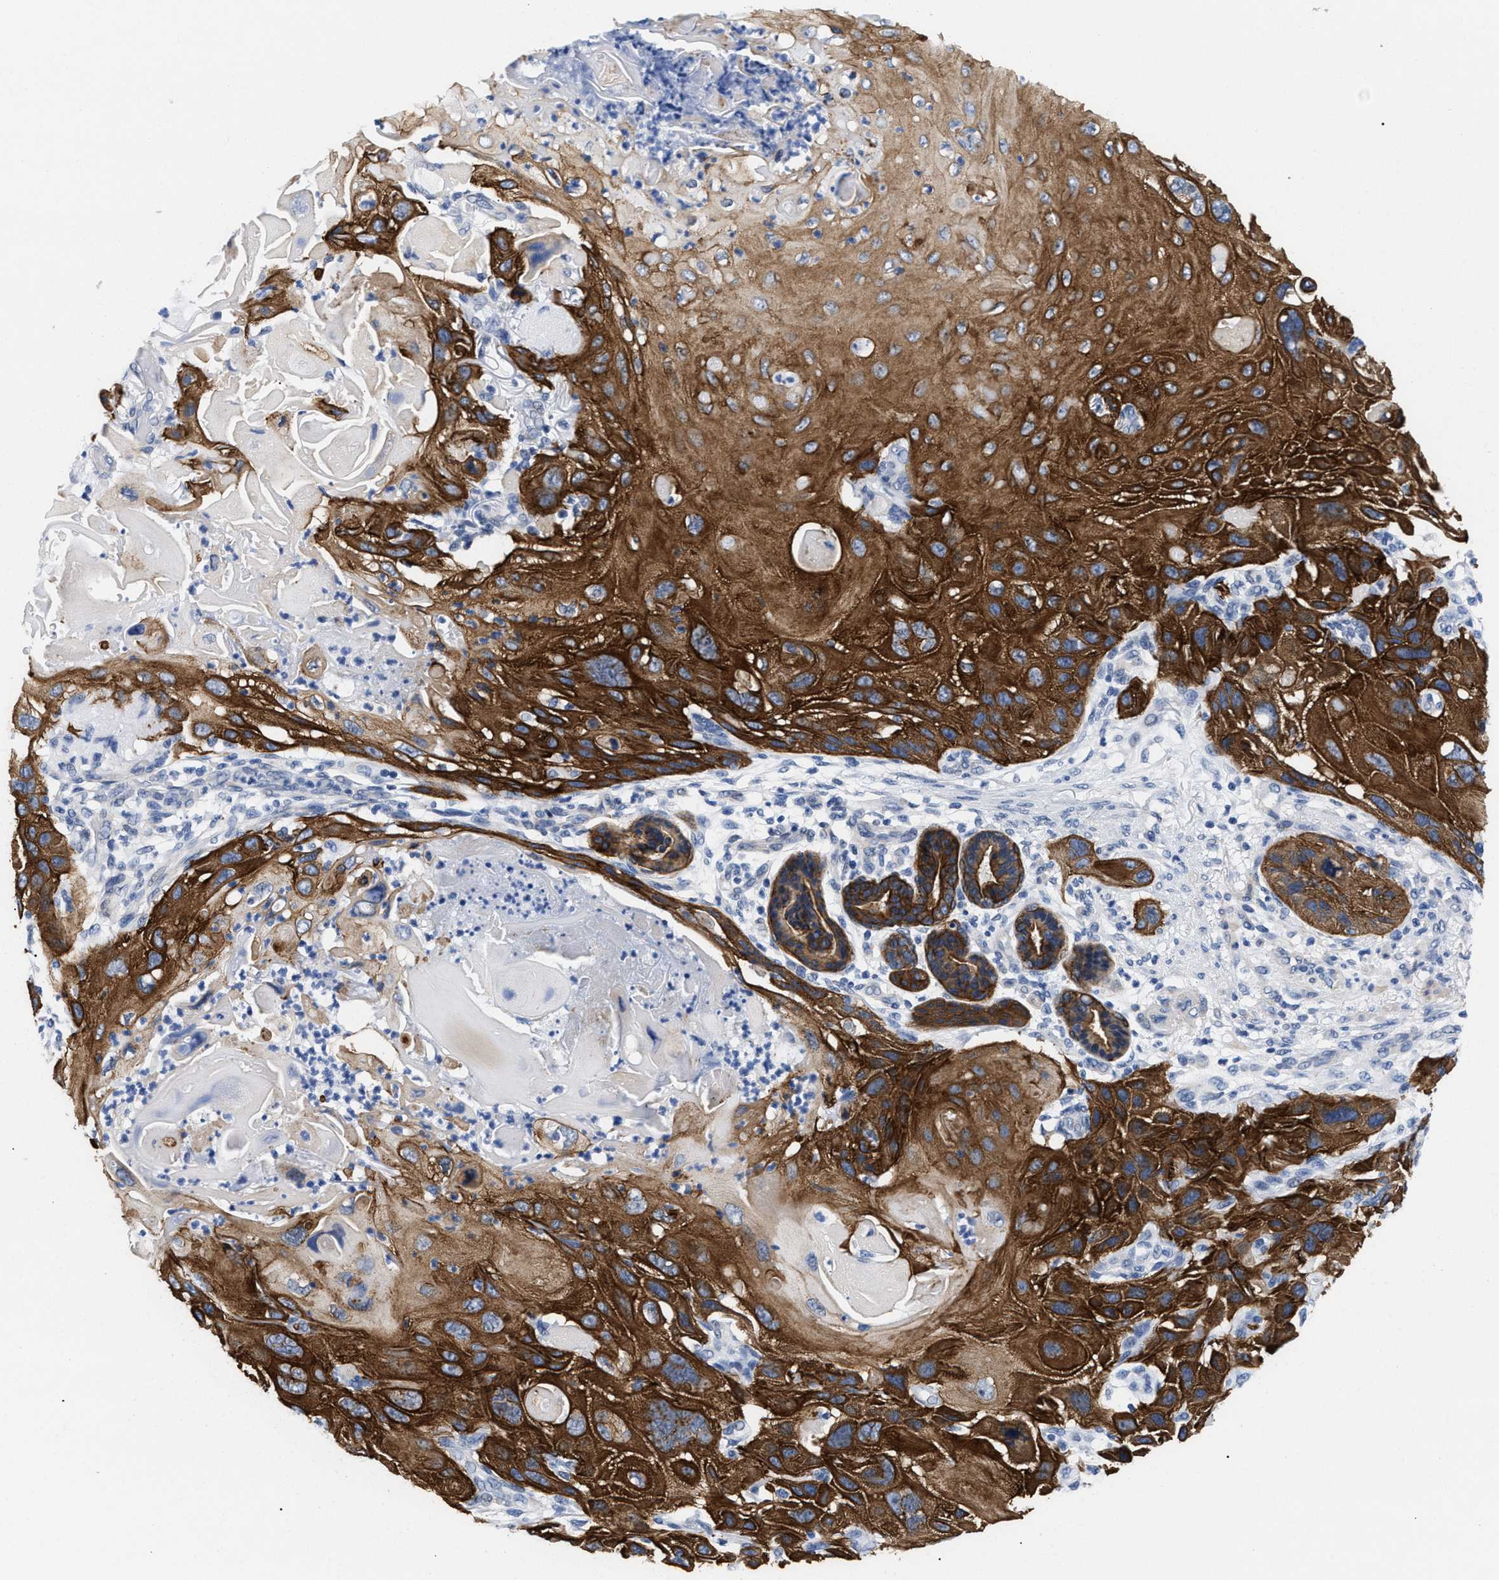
{"staining": {"intensity": "strong", "quantity": ">75%", "location": "cytoplasmic/membranous"}, "tissue": "skin cancer", "cell_type": "Tumor cells", "image_type": "cancer", "snomed": [{"axis": "morphology", "description": "Squamous cell carcinoma, NOS"}, {"axis": "topography", "description": "Skin"}], "caption": "Skin cancer (squamous cell carcinoma) stained with immunohistochemistry demonstrates strong cytoplasmic/membranous staining in approximately >75% of tumor cells. (Brightfield microscopy of DAB IHC at high magnification).", "gene": "TRIM29", "patient": {"sex": "female", "age": 77}}